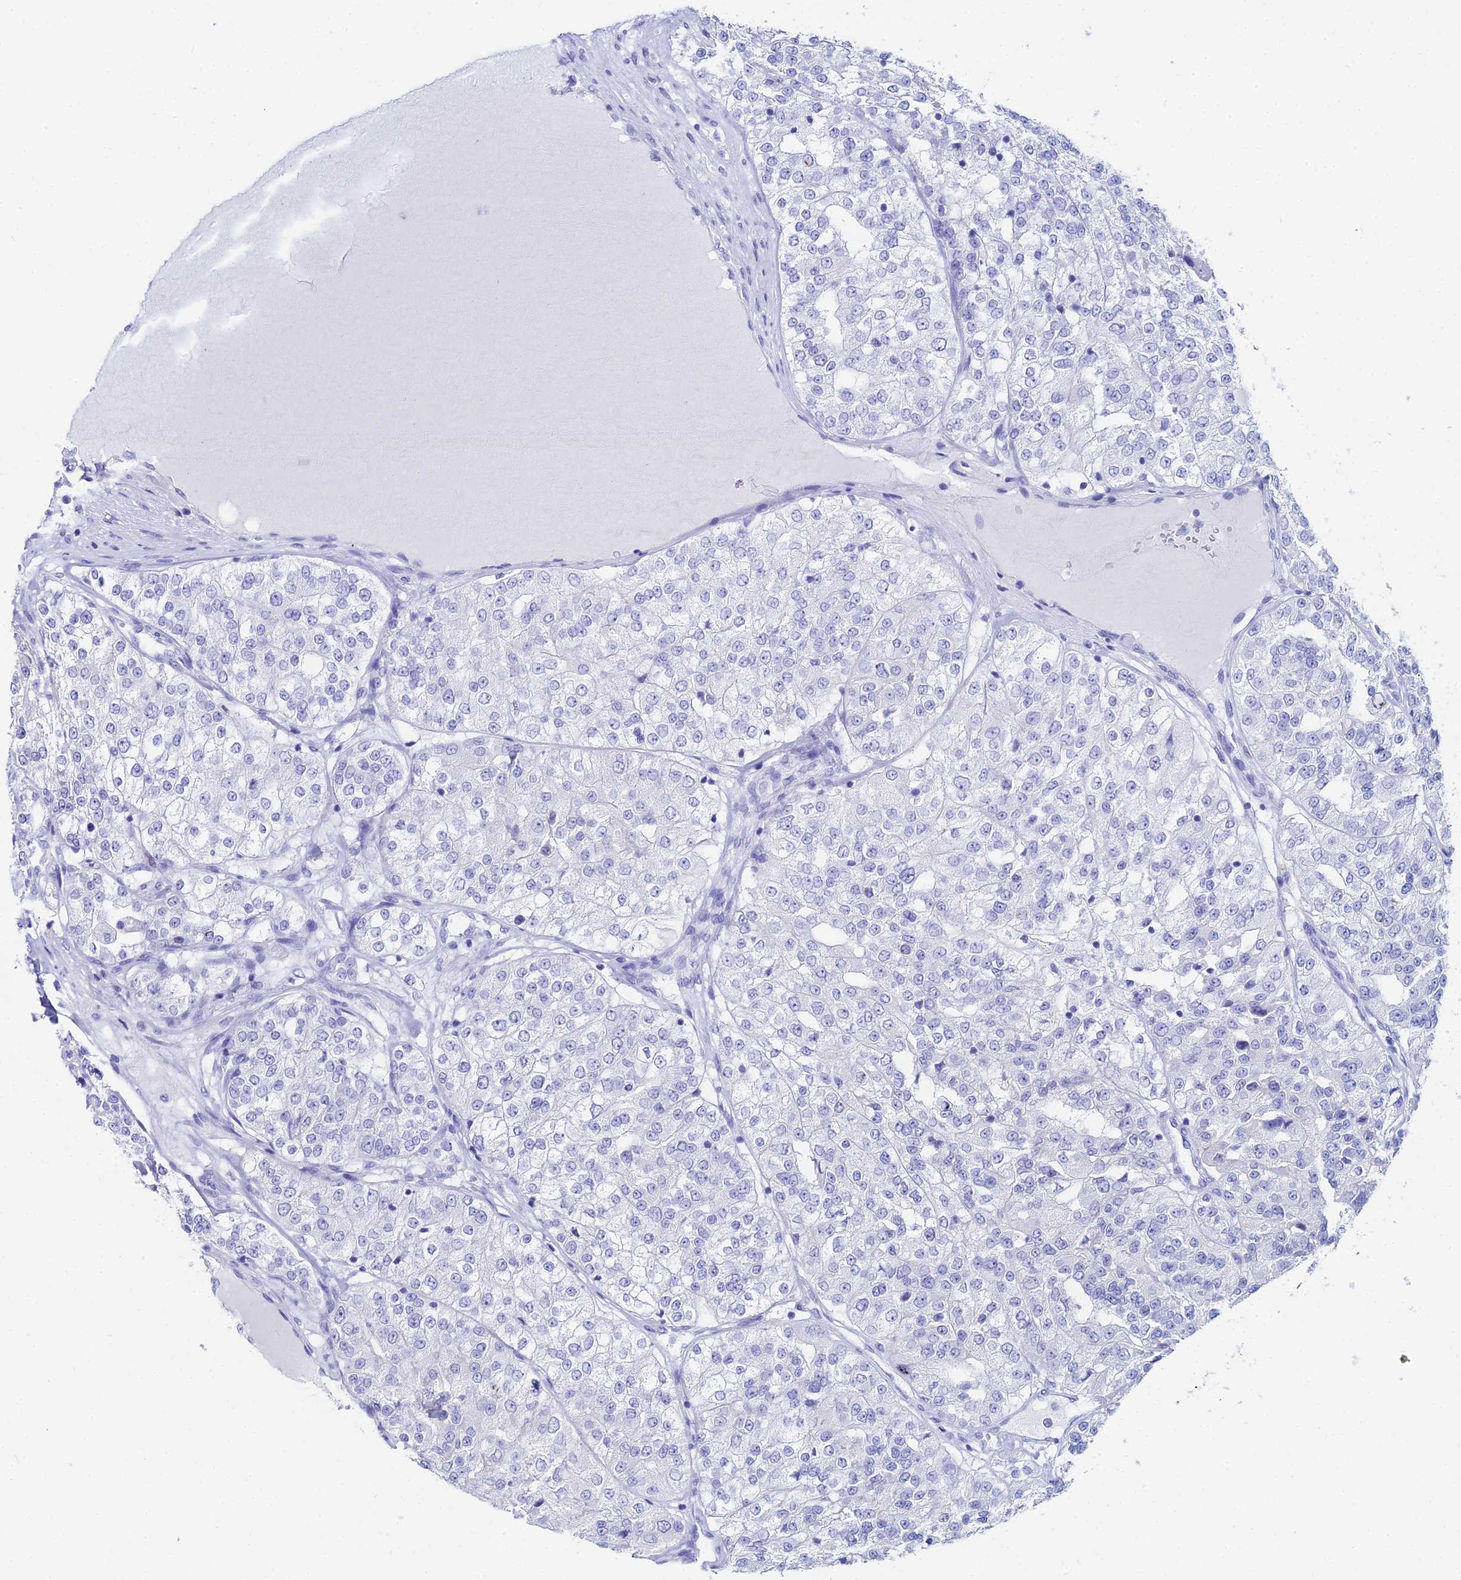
{"staining": {"intensity": "negative", "quantity": "none", "location": "none"}, "tissue": "renal cancer", "cell_type": "Tumor cells", "image_type": "cancer", "snomed": [{"axis": "morphology", "description": "Adenocarcinoma, NOS"}, {"axis": "topography", "description": "Kidney"}], "caption": "Renal cancer was stained to show a protein in brown. There is no significant positivity in tumor cells.", "gene": "HSPA1L", "patient": {"sex": "female", "age": 63}}